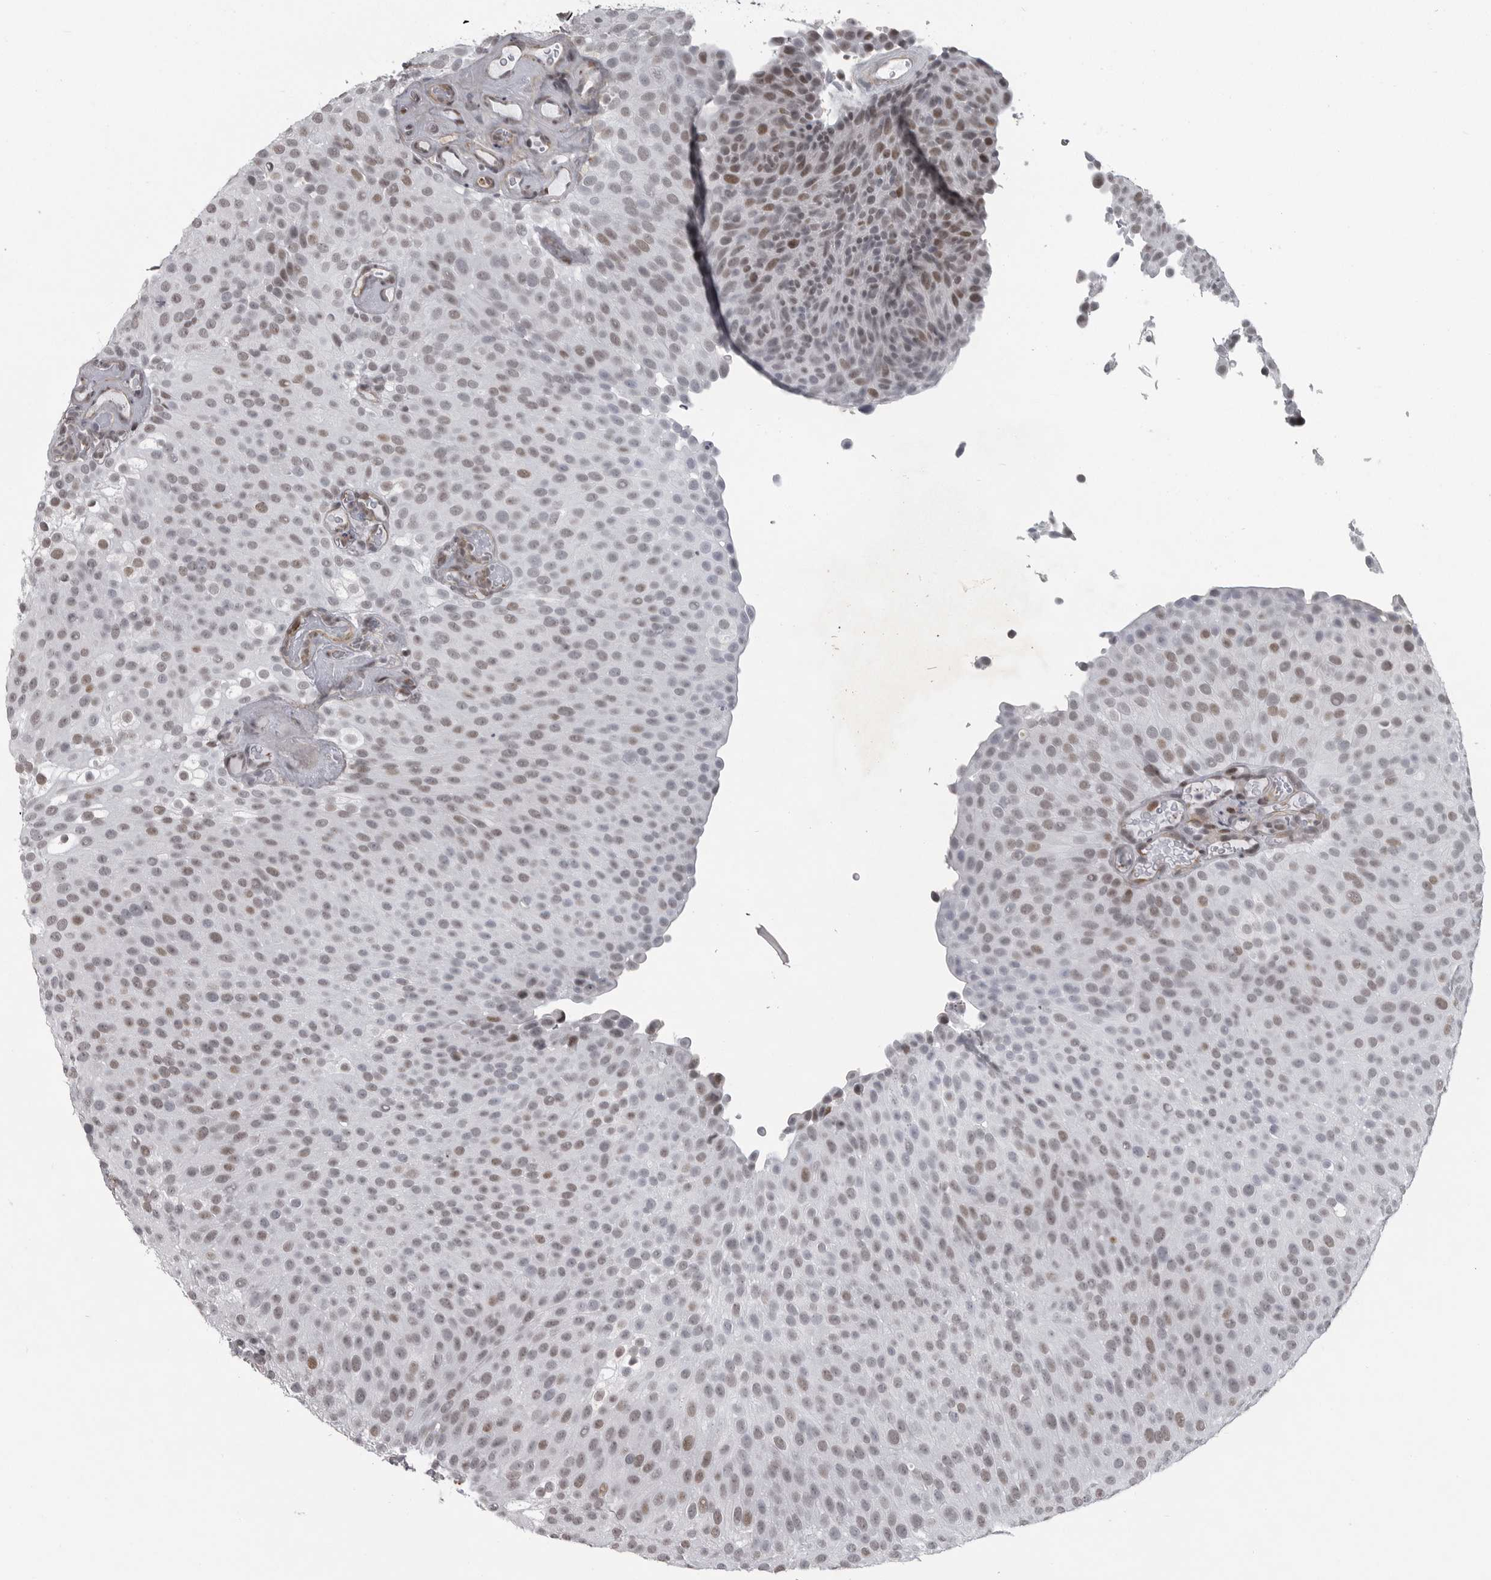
{"staining": {"intensity": "weak", "quantity": ">75%", "location": "nuclear"}, "tissue": "urothelial cancer", "cell_type": "Tumor cells", "image_type": "cancer", "snomed": [{"axis": "morphology", "description": "Urothelial carcinoma, Low grade"}, {"axis": "topography", "description": "Urinary bladder"}], "caption": "Immunohistochemistry (IHC) photomicrograph of urothelial cancer stained for a protein (brown), which exhibits low levels of weak nuclear staining in approximately >75% of tumor cells.", "gene": "HMGN3", "patient": {"sex": "male", "age": 78}}